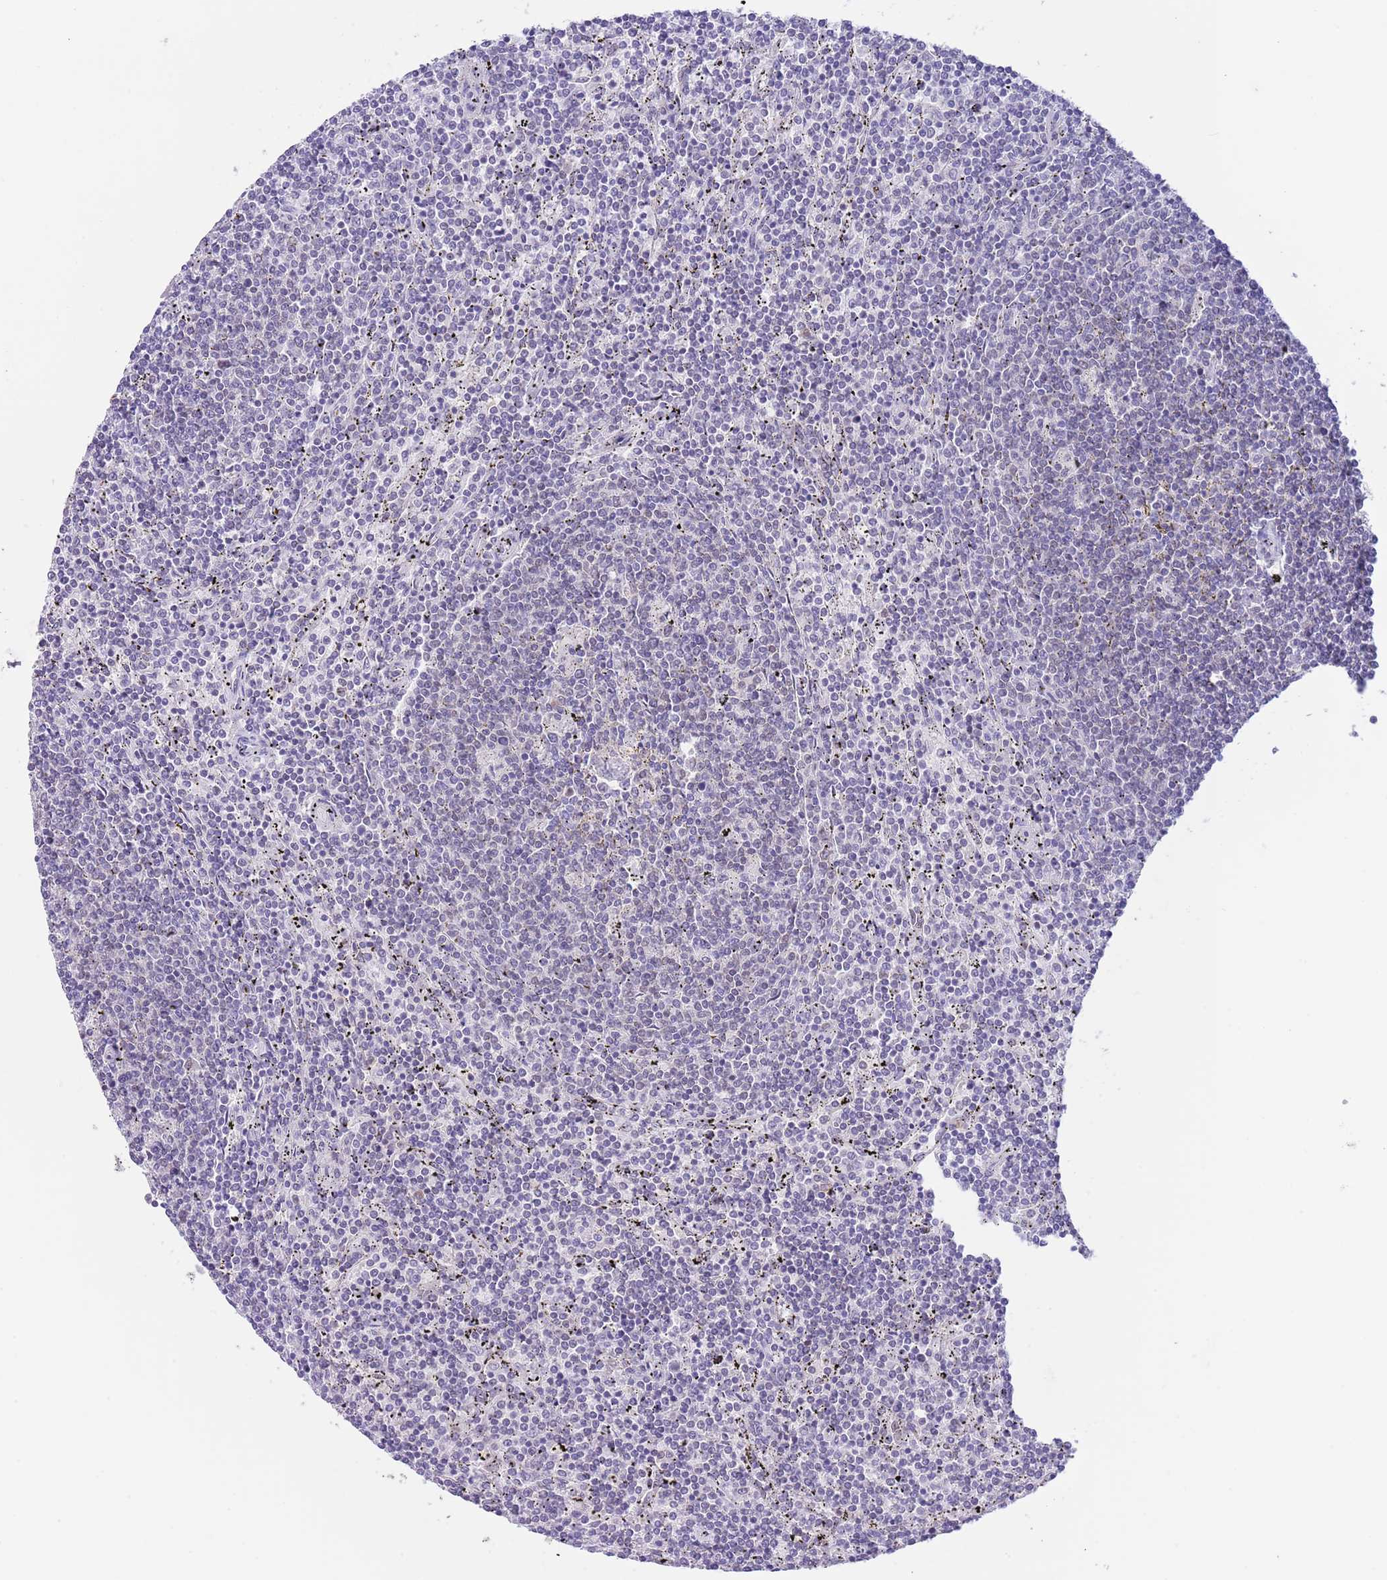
{"staining": {"intensity": "negative", "quantity": "none", "location": "none"}, "tissue": "lymphoma", "cell_type": "Tumor cells", "image_type": "cancer", "snomed": [{"axis": "morphology", "description": "Malignant lymphoma, non-Hodgkin's type, Low grade"}, {"axis": "topography", "description": "Spleen"}], "caption": "High power microscopy micrograph of an IHC photomicrograph of malignant lymphoma, non-Hodgkin's type (low-grade), revealing no significant positivity in tumor cells. (DAB IHC visualized using brightfield microscopy, high magnification).", "gene": "EBPL", "patient": {"sex": "female", "age": 50}}